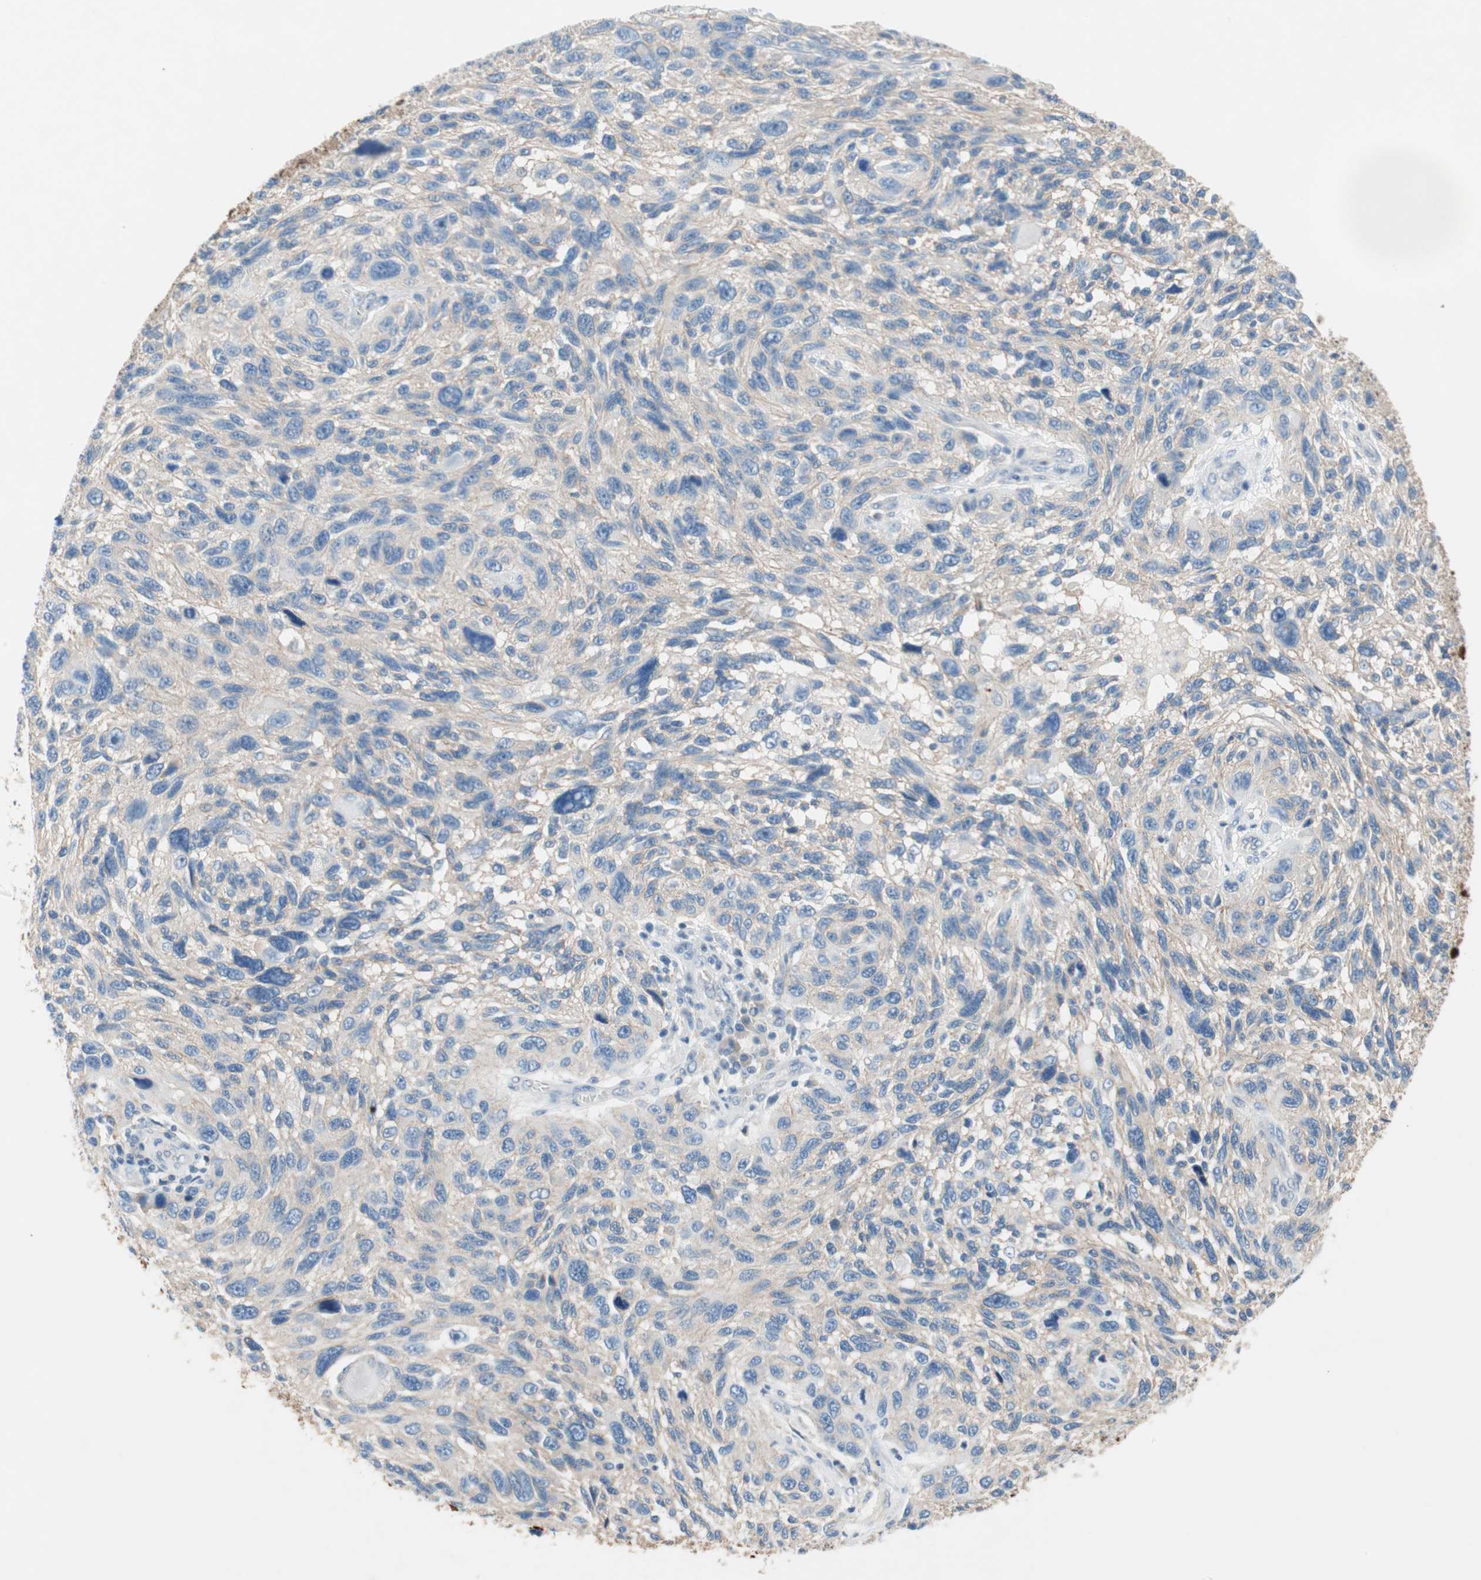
{"staining": {"intensity": "negative", "quantity": "none", "location": "none"}, "tissue": "melanoma", "cell_type": "Tumor cells", "image_type": "cancer", "snomed": [{"axis": "morphology", "description": "Malignant melanoma, NOS"}, {"axis": "topography", "description": "Skin"}], "caption": "Immunohistochemistry of human malignant melanoma displays no expression in tumor cells. (Immunohistochemistry (ihc), brightfield microscopy, high magnification).", "gene": "GLUL", "patient": {"sex": "male", "age": 53}}